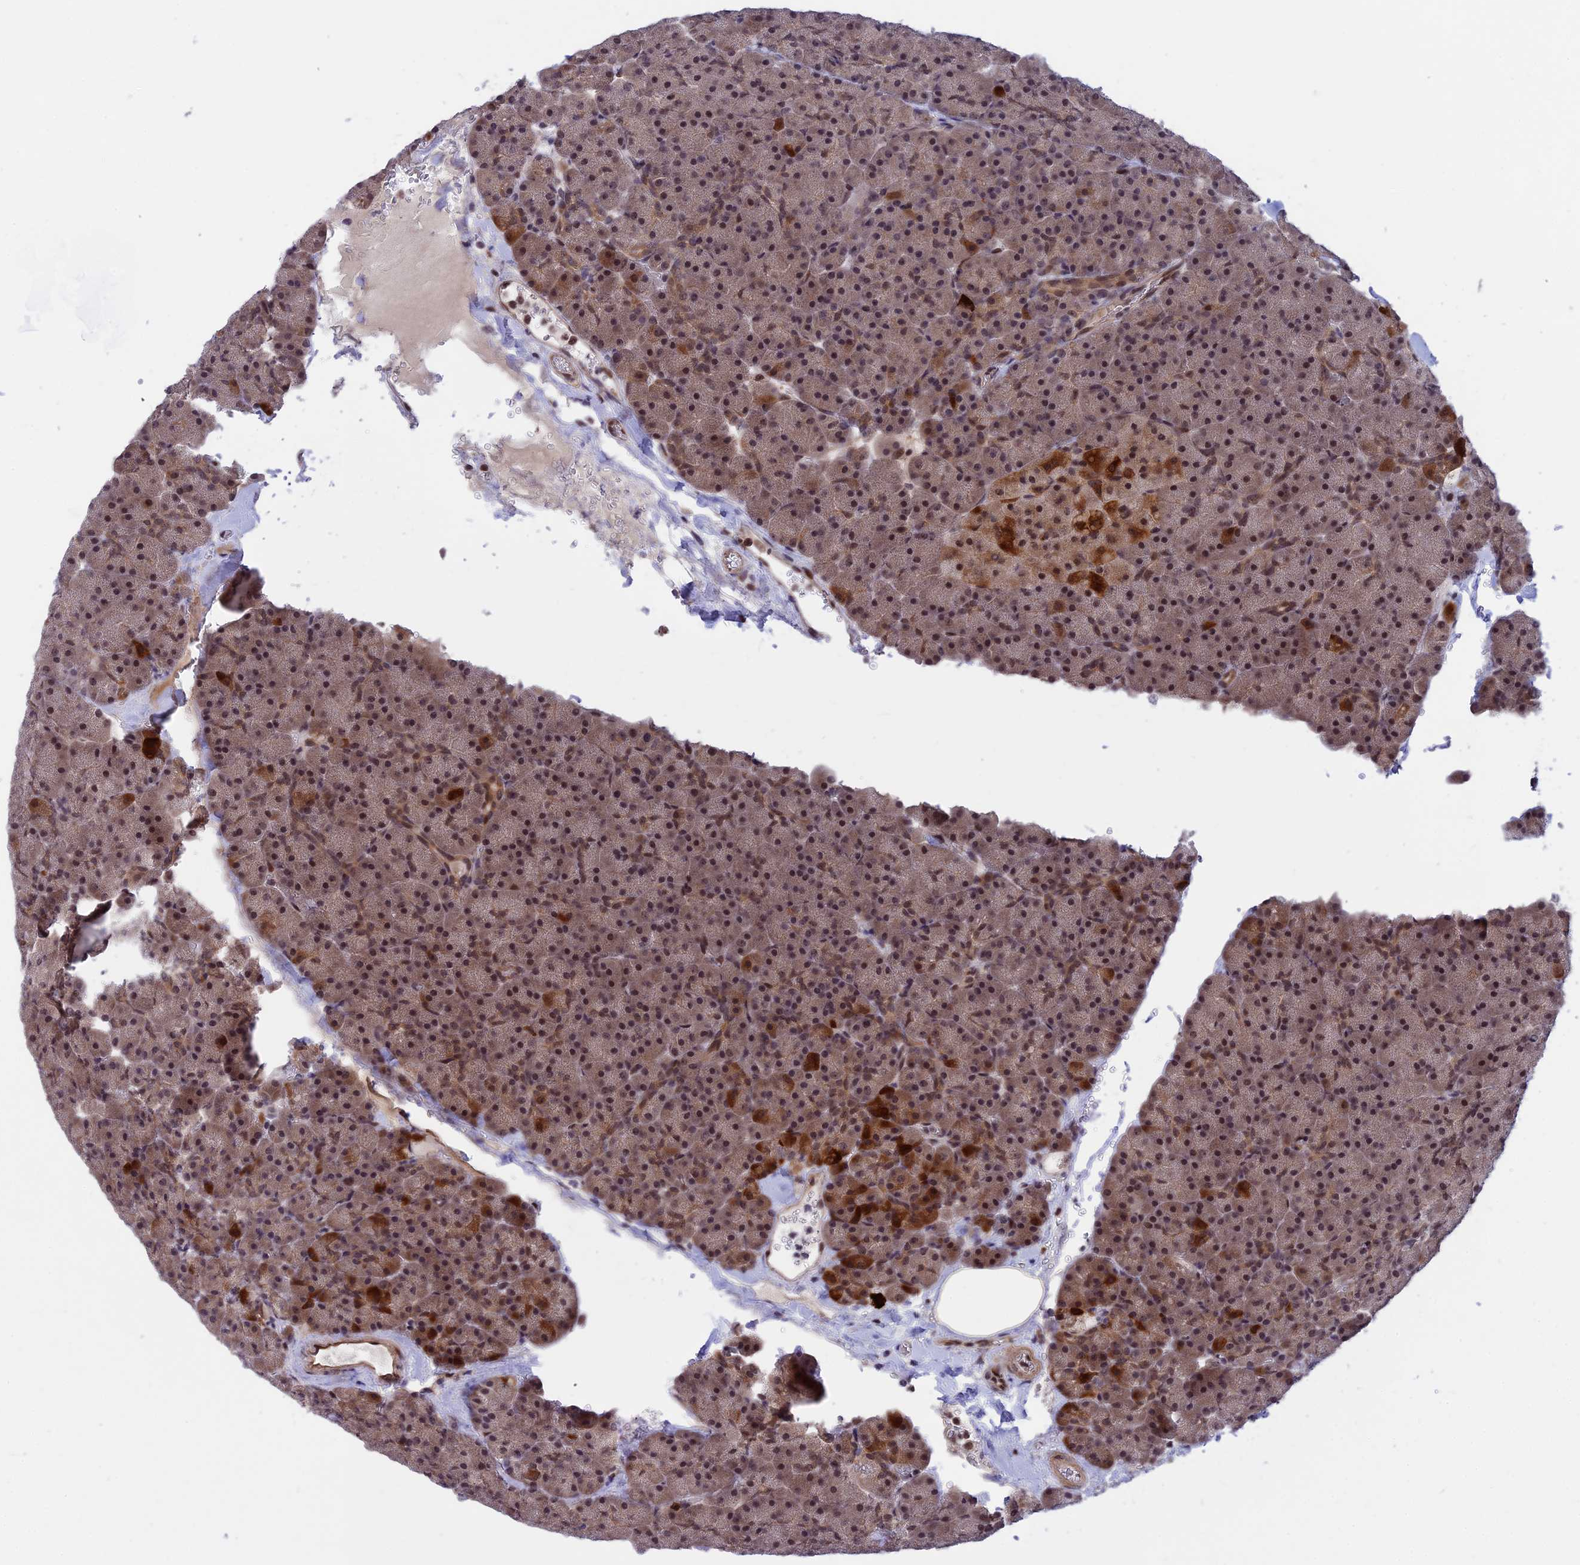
{"staining": {"intensity": "strong", "quantity": "25%-75%", "location": "cytoplasmic/membranous,nuclear"}, "tissue": "pancreas", "cell_type": "Exocrine glandular cells", "image_type": "normal", "snomed": [{"axis": "morphology", "description": "Normal tissue, NOS"}, {"axis": "topography", "description": "Pancreas"}], "caption": "Strong cytoplasmic/membranous,nuclear protein expression is appreciated in approximately 25%-75% of exocrine glandular cells in pancreas. (DAB IHC with brightfield microscopy, high magnification).", "gene": "POLR2C", "patient": {"sex": "male", "age": 36}}